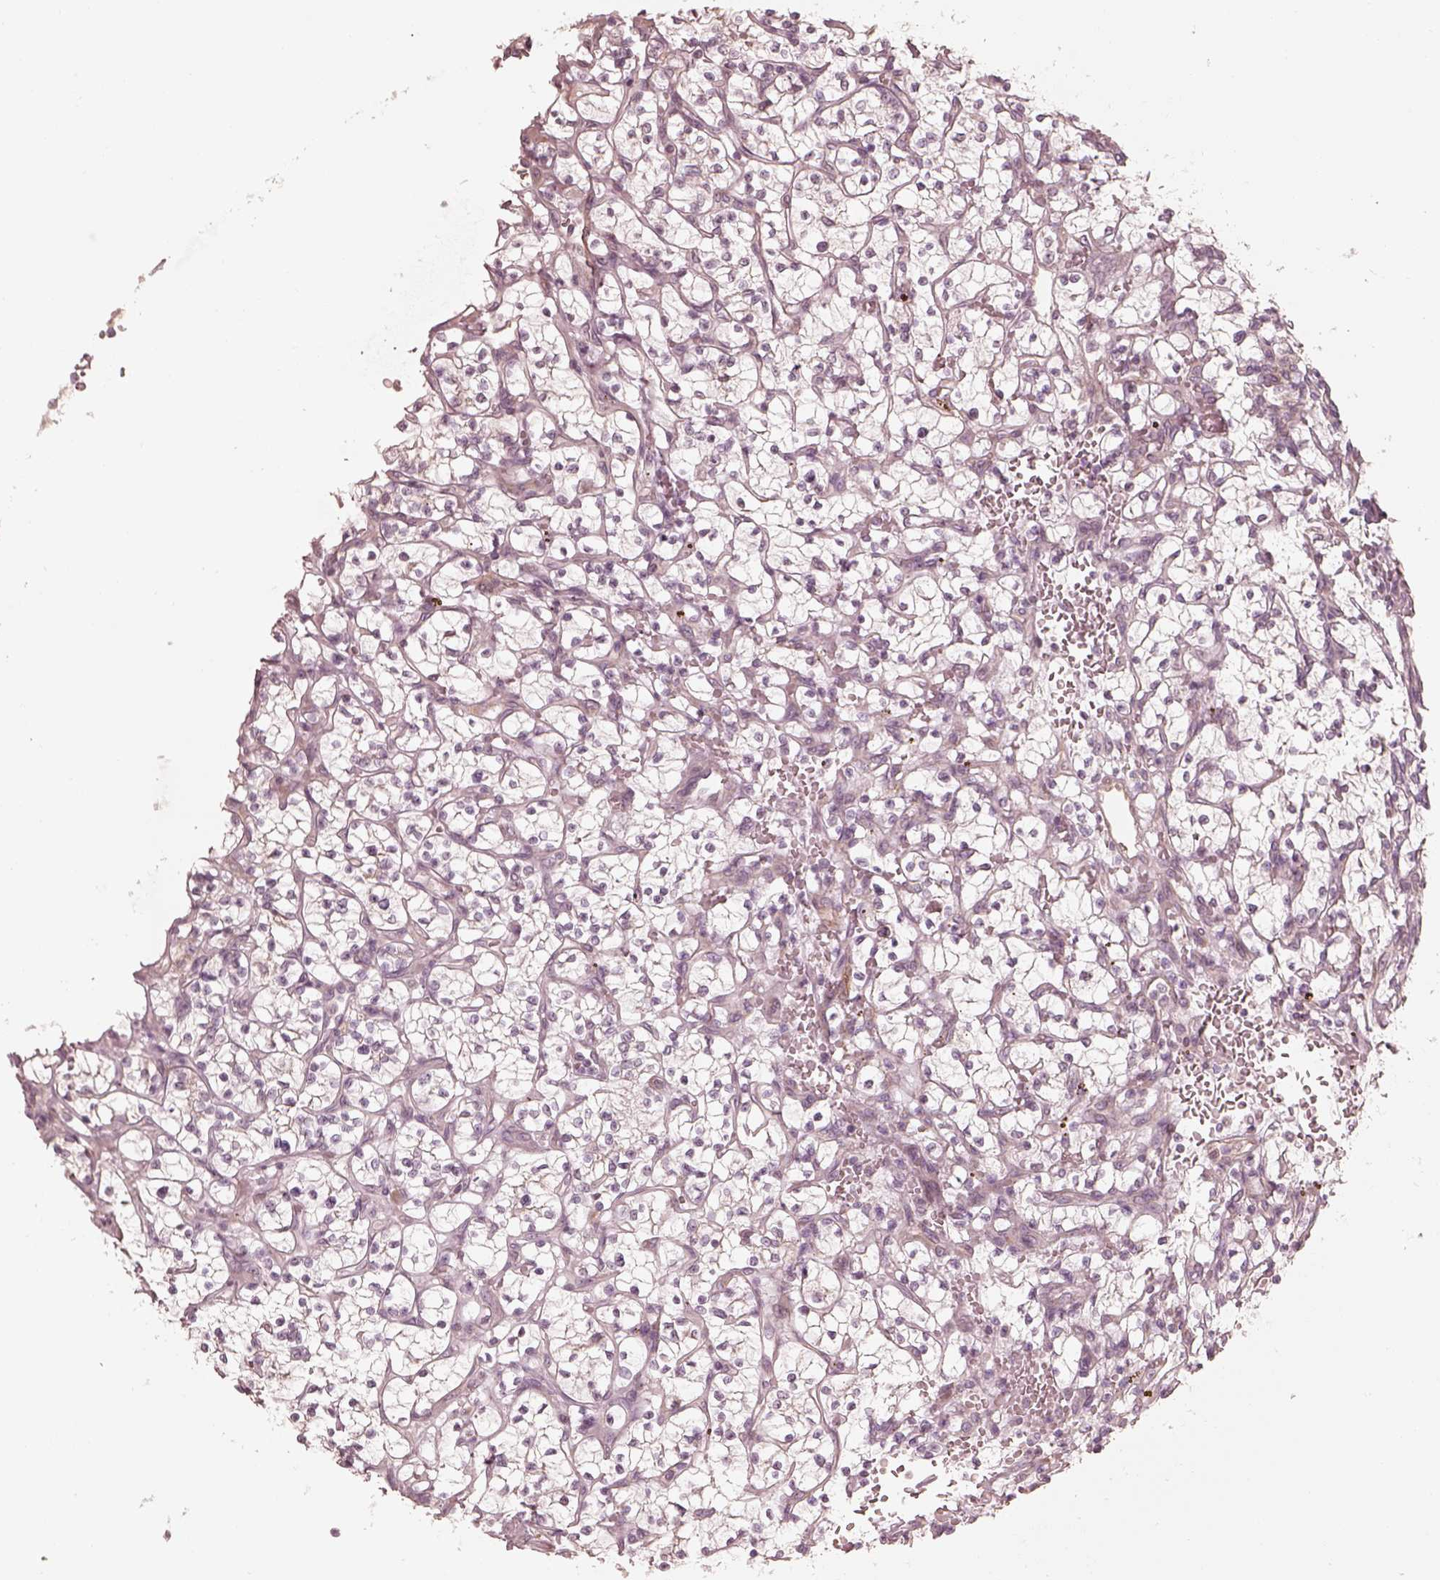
{"staining": {"intensity": "negative", "quantity": "none", "location": "none"}, "tissue": "renal cancer", "cell_type": "Tumor cells", "image_type": "cancer", "snomed": [{"axis": "morphology", "description": "Adenocarcinoma, NOS"}, {"axis": "topography", "description": "Kidney"}], "caption": "A micrograph of adenocarcinoma (renal) stained for a protein exhibits no brown staining in tumor cells. Brightfield microscopy of immunohistochemistry stained with DAB (brown) and hematoxylin (blue), captured at high magnification.", "gene": "RAB3C", "patient": {"sex": "female", "age": 64}}